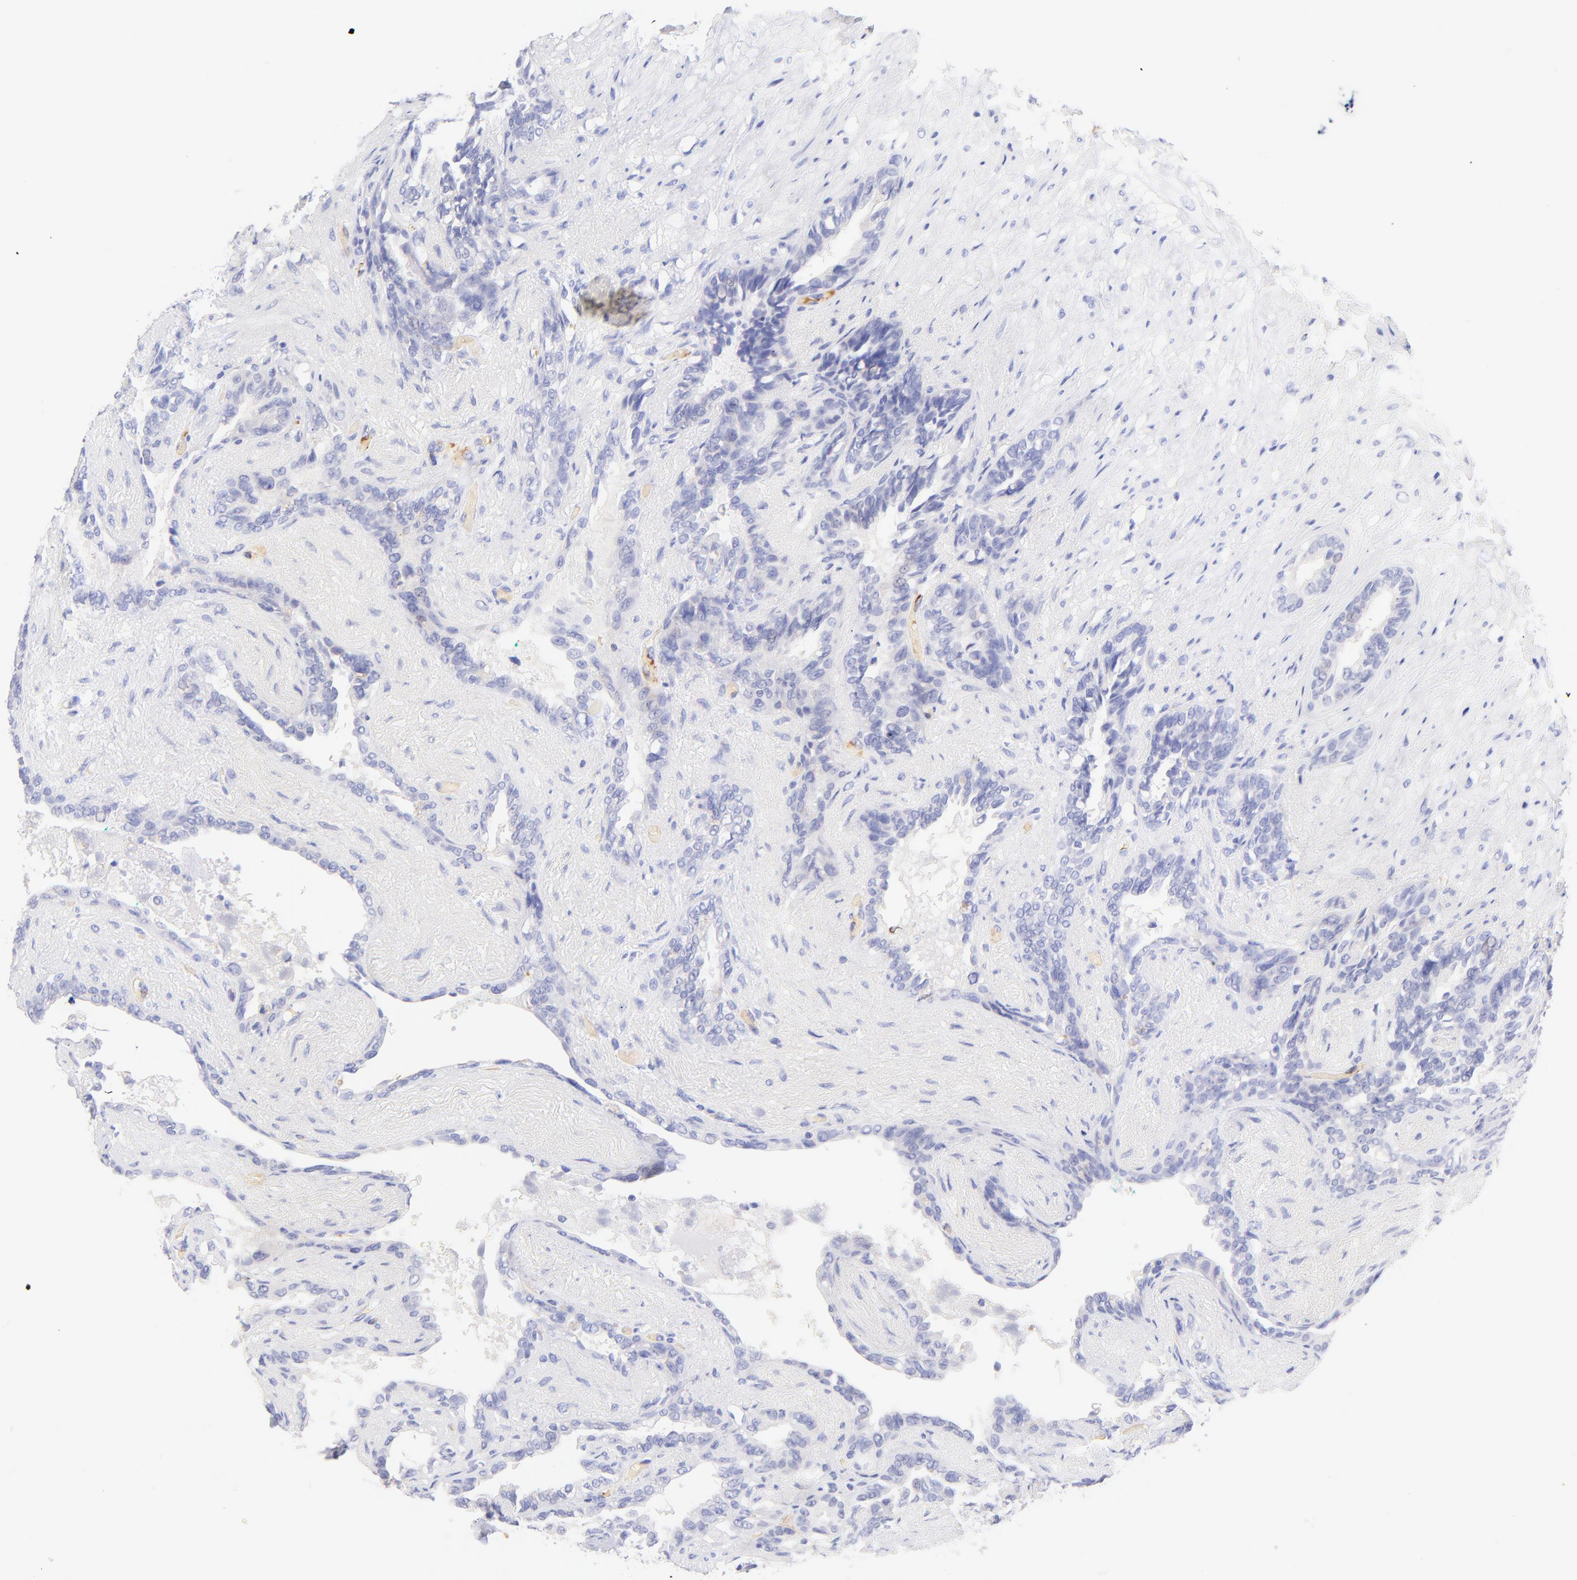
{"staining": {"intensity": "negative", "quantity": "none", "location": "none"}, "tissue": "seminal vesicle", "cell_type": "Glandular cells", "image_type": "normal", "snomed": [{"axis": "morphology", "description": "Normal tissue, NOS"}, {"axis": "topography", "description": "Seminal veicle"}], "caption": "Immunohistochemical staining of normal seminal vesicle demonstrates no significant staining in glandular cells.", "gene": "FRMPD3", "patient": {"sex": "male", "age": 61}}